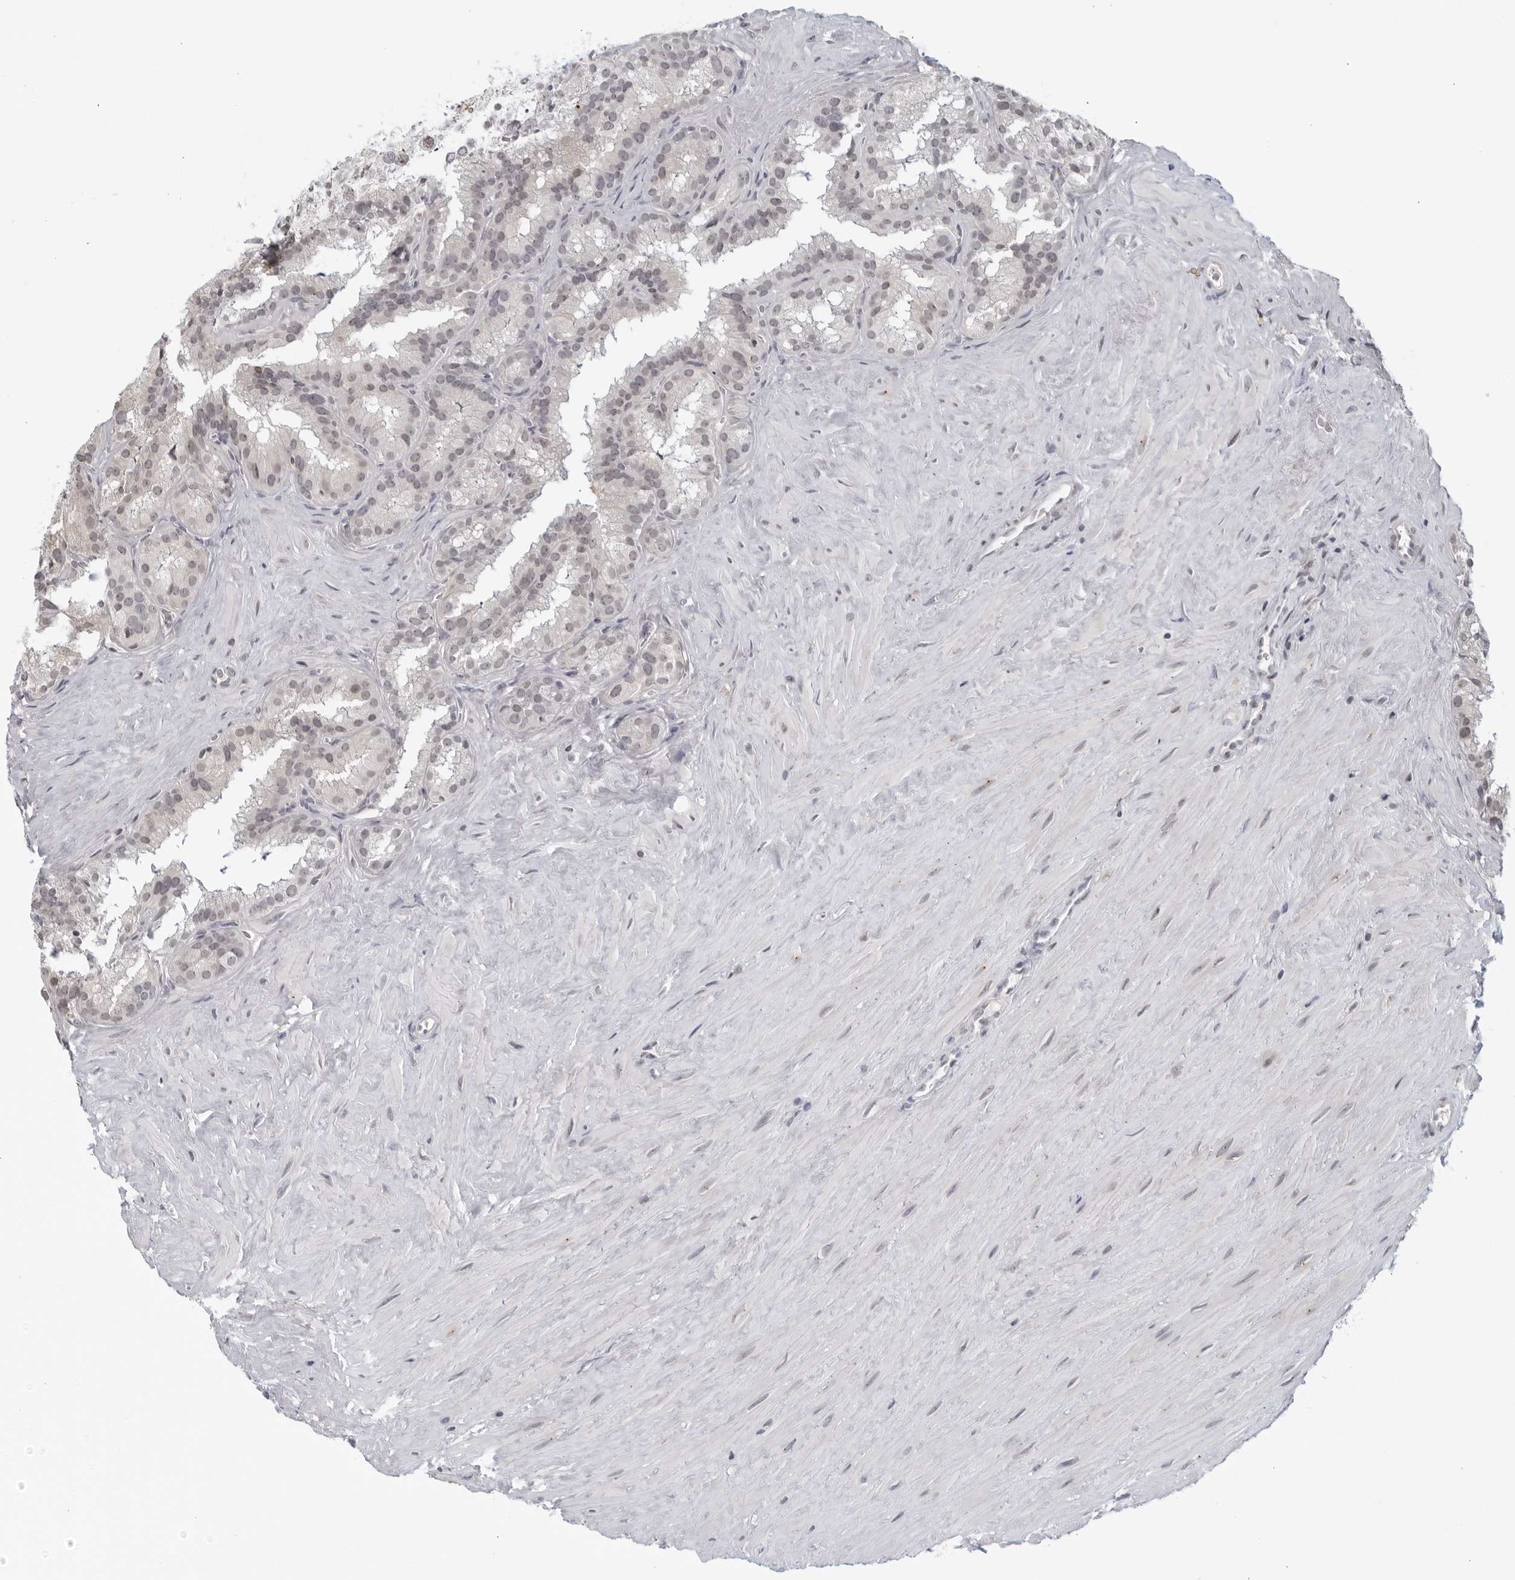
{"staining": {"intensity": "negative", "quantity": "none", "location": "none"}, "tissue": "seminal vesicle", "cell_type": "Glandular cells", "image_type": "normal", "snomed": [{"axis": "morphology", "description": "Normal tissue, NOS"}, {"axis": "topography", "description": "Prostate"}, {"axis": "topography", "description": "Seminal veicle"}], "caption": "DAB immunohistochemical staining of unremarkable human seminal vesicle shows no significant positivity in glandular cells.", "gene": "RAB11FIP3", "patient": {"sex": "male", "age": 59}}